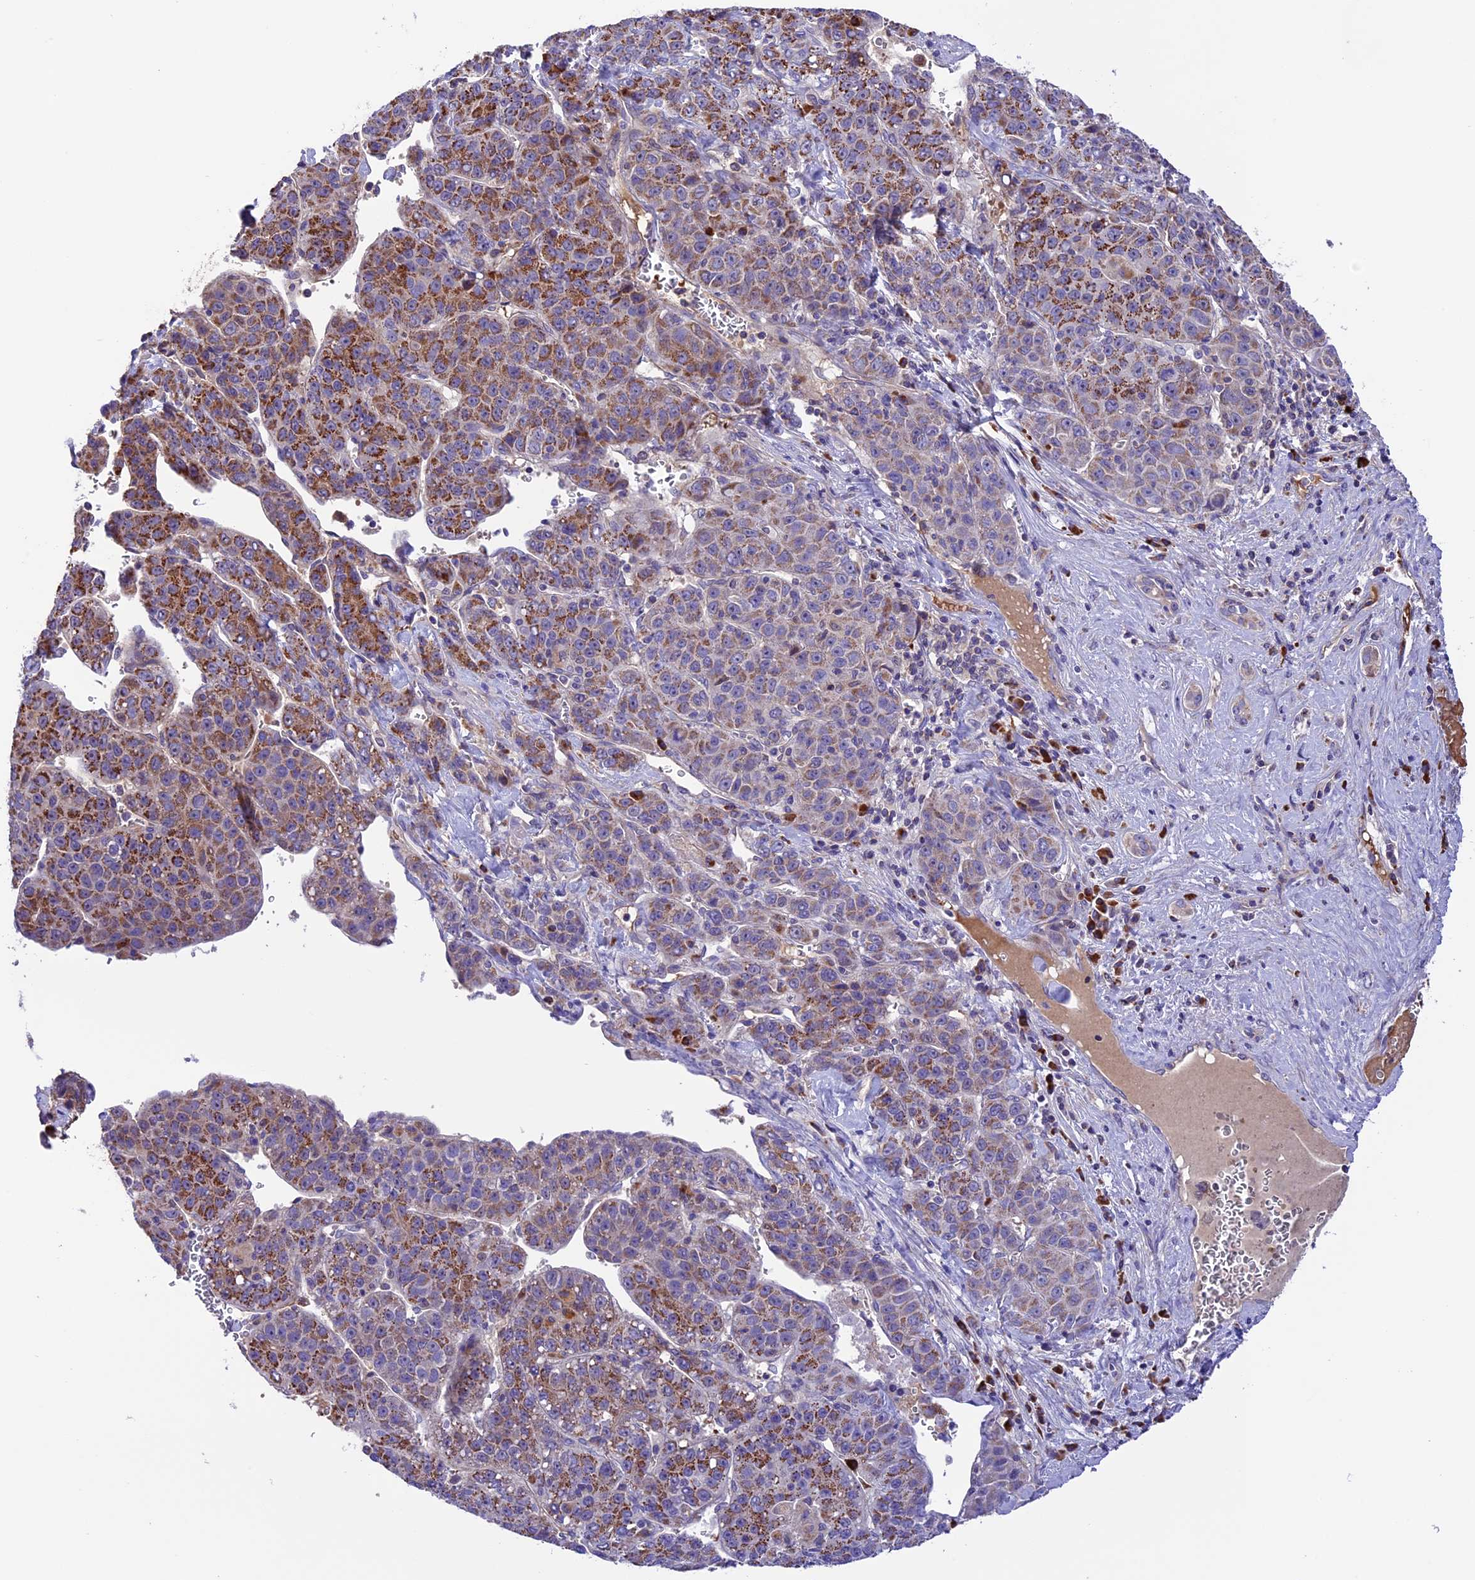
{"staining": {"intensity": "moderate", "quantity": "25%-75%", "location": "cytoplasmic/membranous"}, "tissue": "liver cancer", "cell_type": "Tumor cells", "image_type": "cancer", "snomed": [{"axis": "morphology", "description": "Carcinoma, Hepatocellular, NOS"}, {"axis": "topography", "description": "Liver"}], "caption": "Brown immunohistochemical staining in liver cancer (hepatocellular carcinoma) displays moderate cytoplasmic/membranous positivity in approximately 25%-75% of tumor cells.", "gene": "METTL22", "patient": {"sex": "female", "age": 53}}